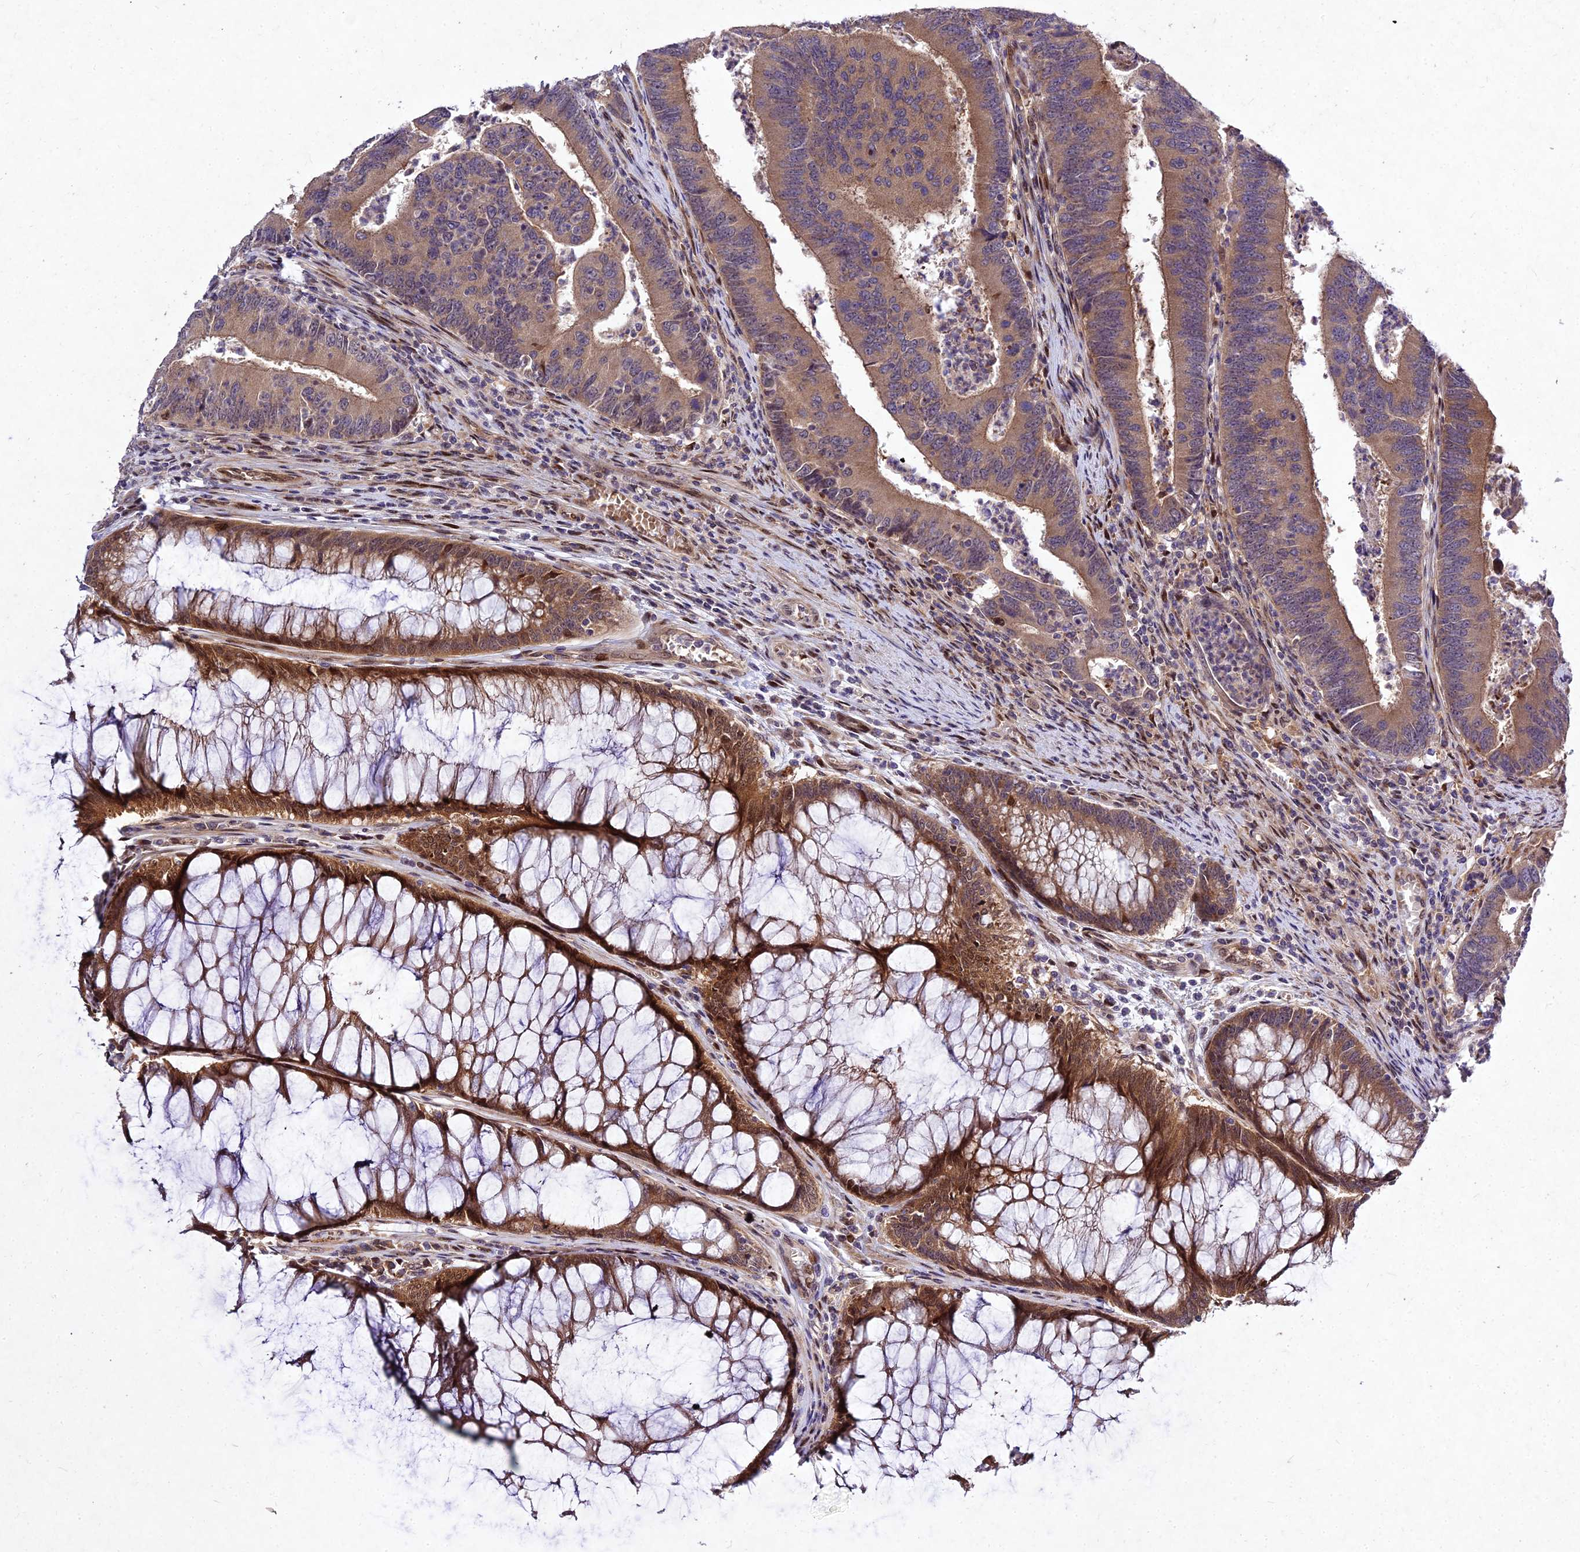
{"staining": {"intensity": "moderate", "quantity": ">75%", "location": "cytoplasmic/membranous"}, "tissue": "colorectal cancer", "cell_type": "Tumor cells", "image_type": "cancer", "snomed": [{"axis": "morphology", "description": "Adenocarcinoma, NOS"}, {"axis": "topography", "description": "Colon"}], "caption": "A high-resolution image shows immunohistochemistry (IHC) staining of colorectal cancer (adenocarcinoma), which reveals moderate cytoplasmic/membranous expression in about >75% of tumor cells.", "gene": "MKKS", "patient": {"sex": "female", "age": 67}}